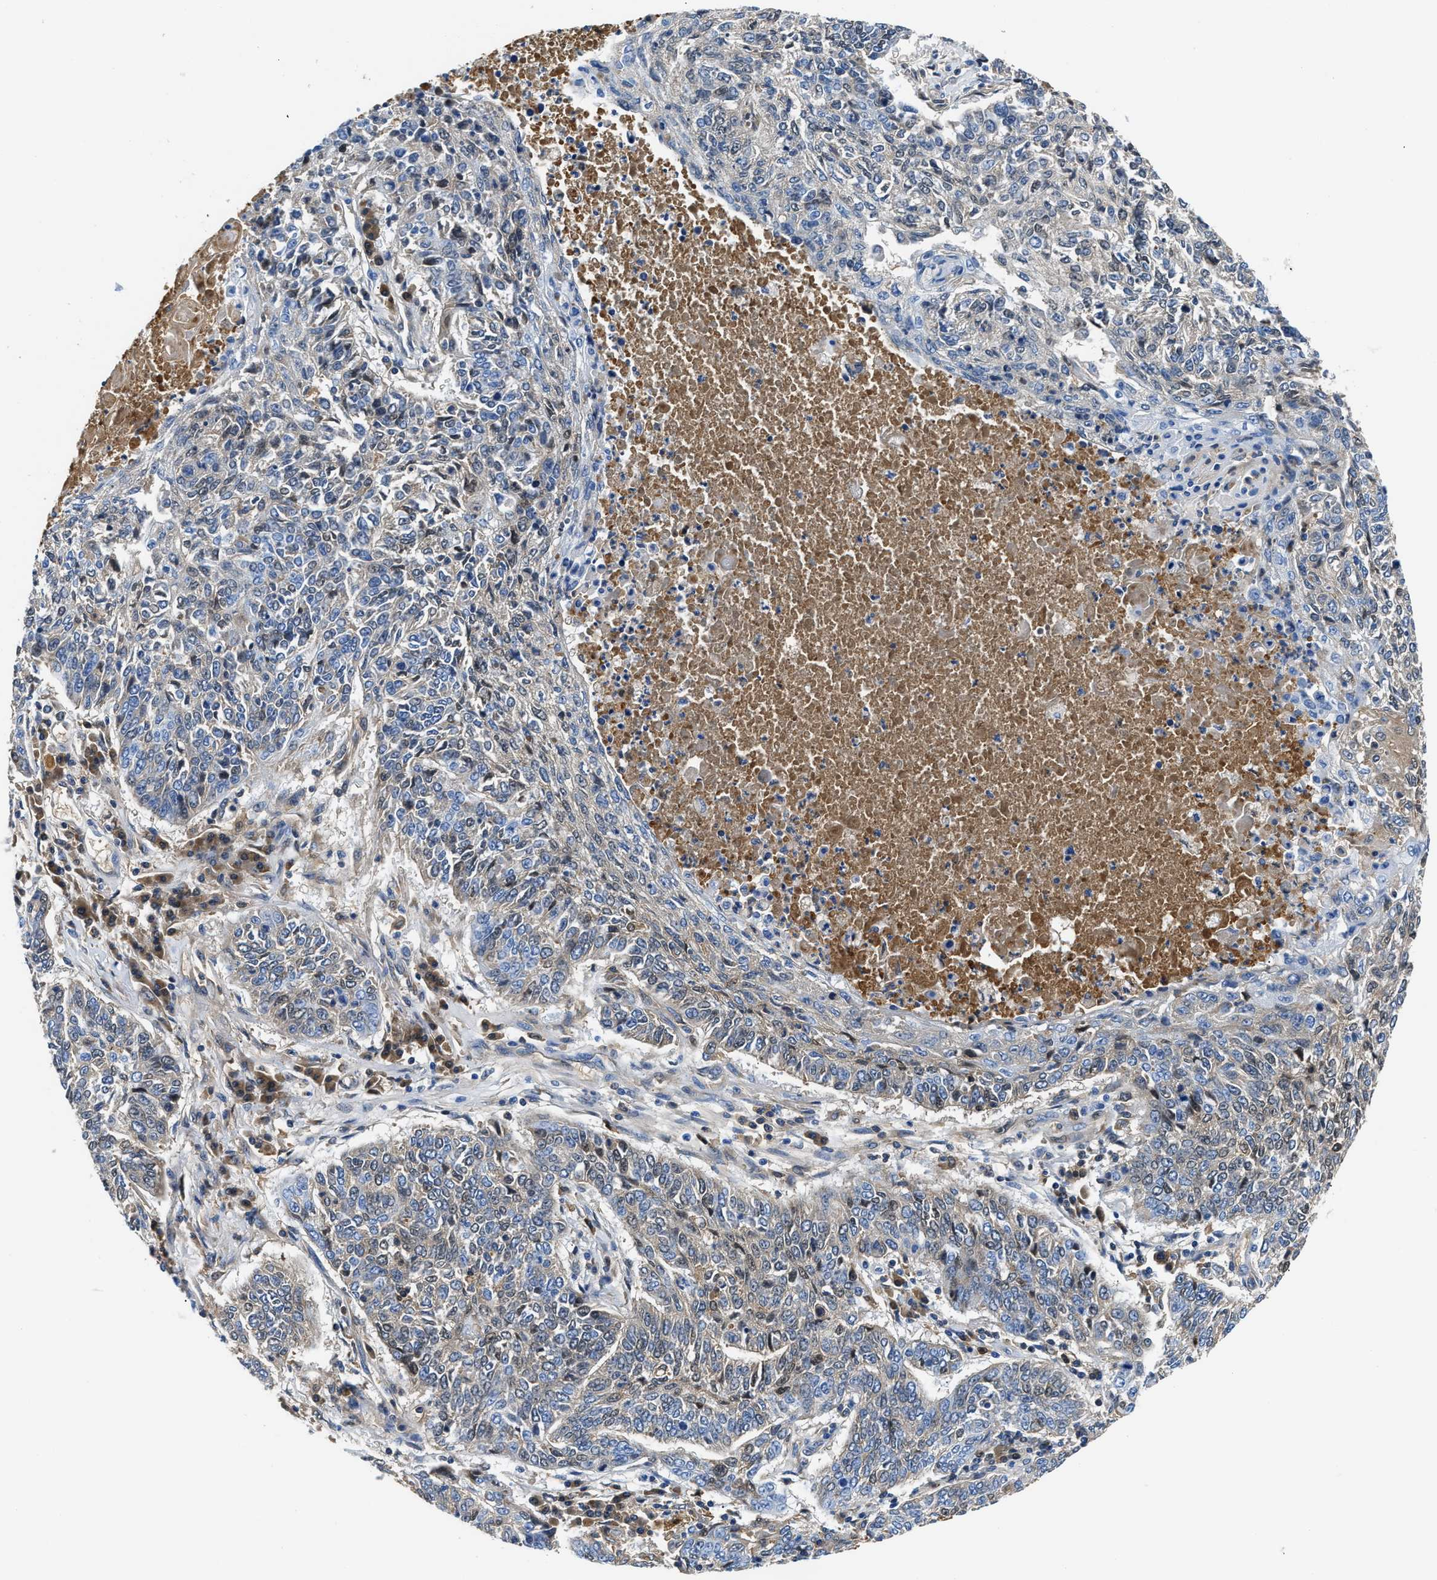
{"staining": {"intensity": "weak", "quantity": "<25%", "location": "cytoplasmic/membranous"}, "tissue": "lung cancer", "cell_type": "Tumor cells", "image_type": "cancer", "snomed": [{"axis": "morphology", "description": "Normal tissue, NOS"}, {"axis": "morphology", "description": "Squamous cell carcinoma, NOS"}, {"axis": "topography", "description": "Cartilage tissue"}, {"axis": "topography", "description": "Bronchus"}, {"axis": "topography", "description": "Lung"}], "caption": "IHC micrograph of neoplastic tissue: lung cancer (squamous cell carcinoma) stained with DAB demonstrates no significant protein positivity in tumor cells. The staining was performed using DAB to visualize the protein expression in brown, while the nuclei were stained in blue with hematoxylin (Magnification: 20x).", "gene": "GC", "patient": {"sex": "female", "age": 49}}